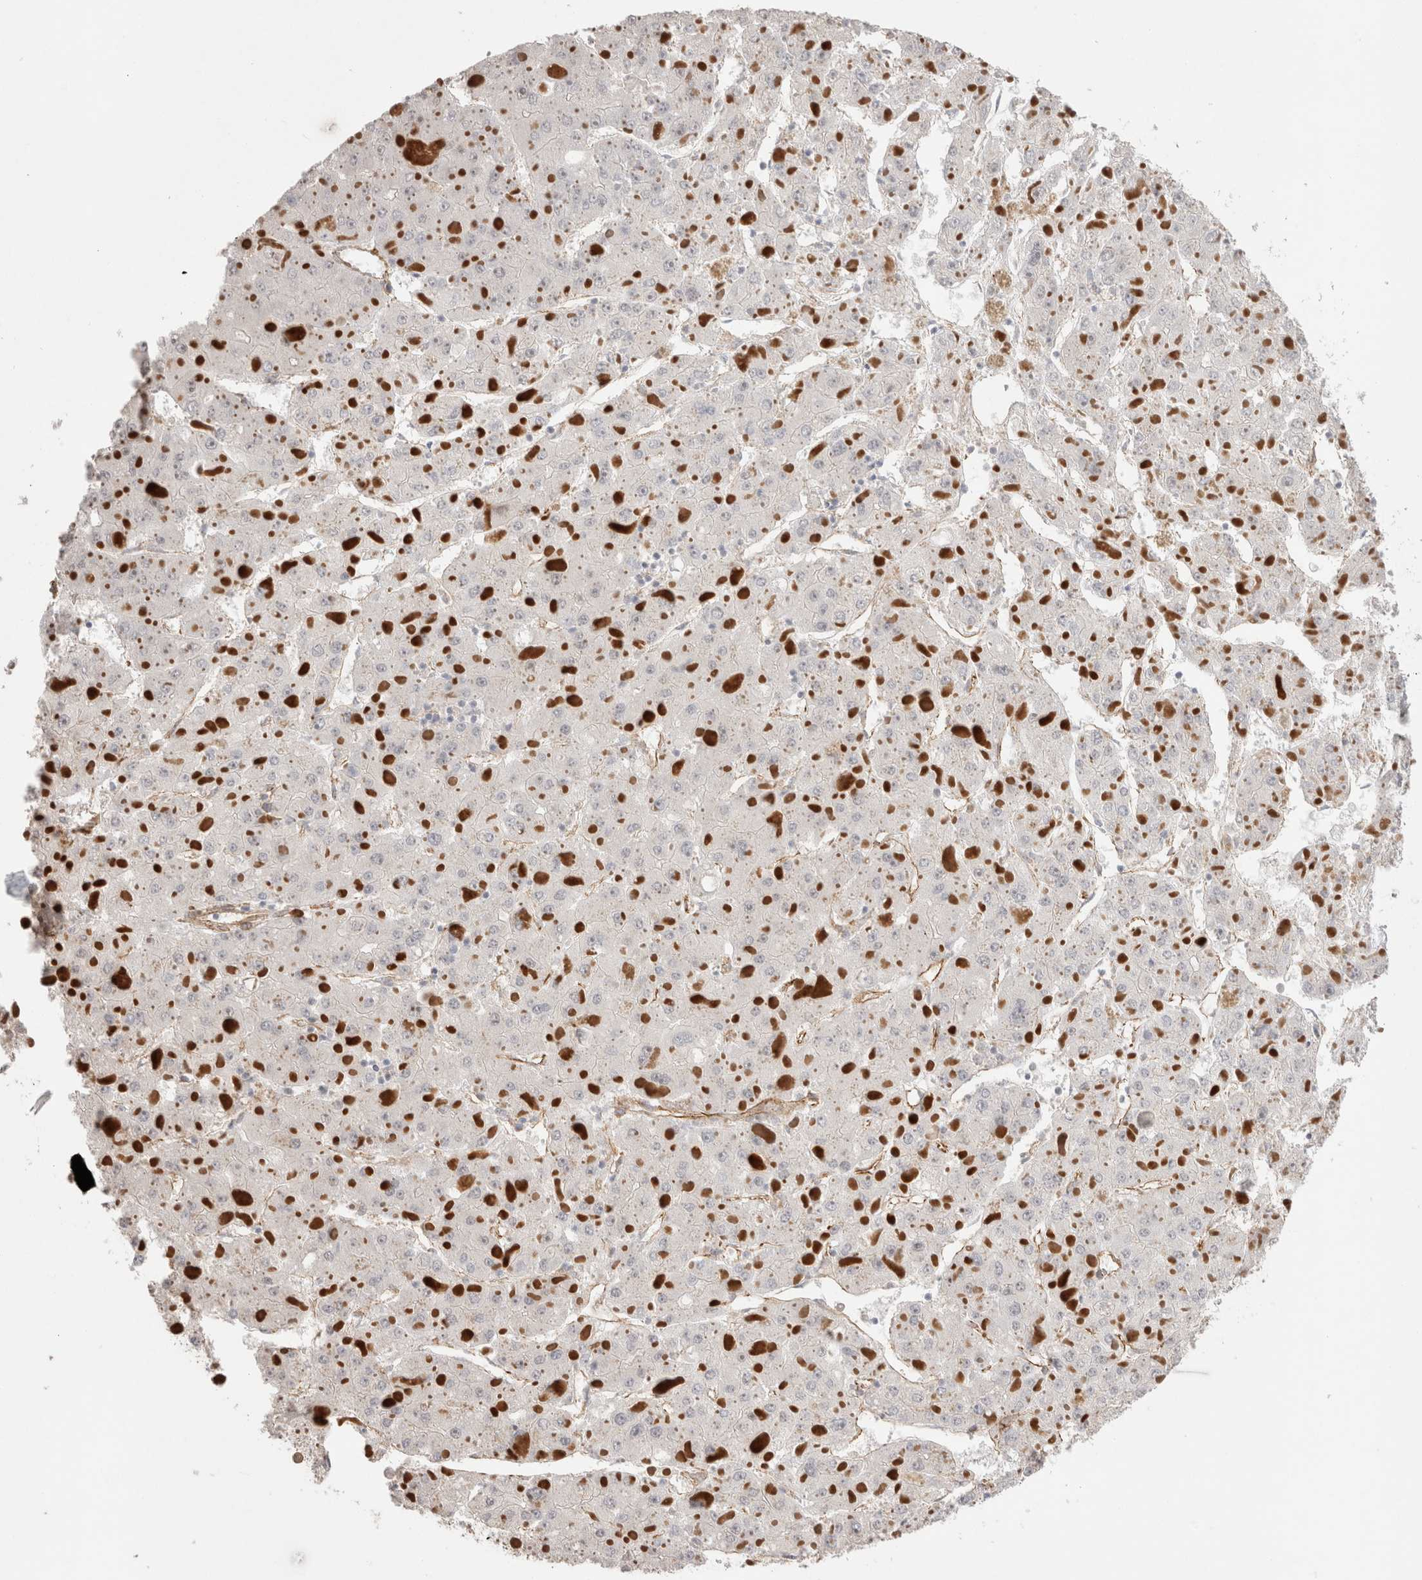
{"staining": {"intensity": "negative", "quantity": "none", "location": "none"}, "tissue": "liver cancer", "cell_type": "Tumor cells", "image_type": "cancer", "snomed": [{"axis": "morphology", "description": "Carcinoma, Hepatocellular, NOS"}, {"axis": "topography", "description": "Liver"}], "caption": "Immunohistochemistry (IHC) micrograph of human hepatocellular carcinoma (liver) stained for a protein (brown), which shows no staining in tumor cells.", "gene": "CAAP1", "patient": {"sex": "female", "age": 73}}